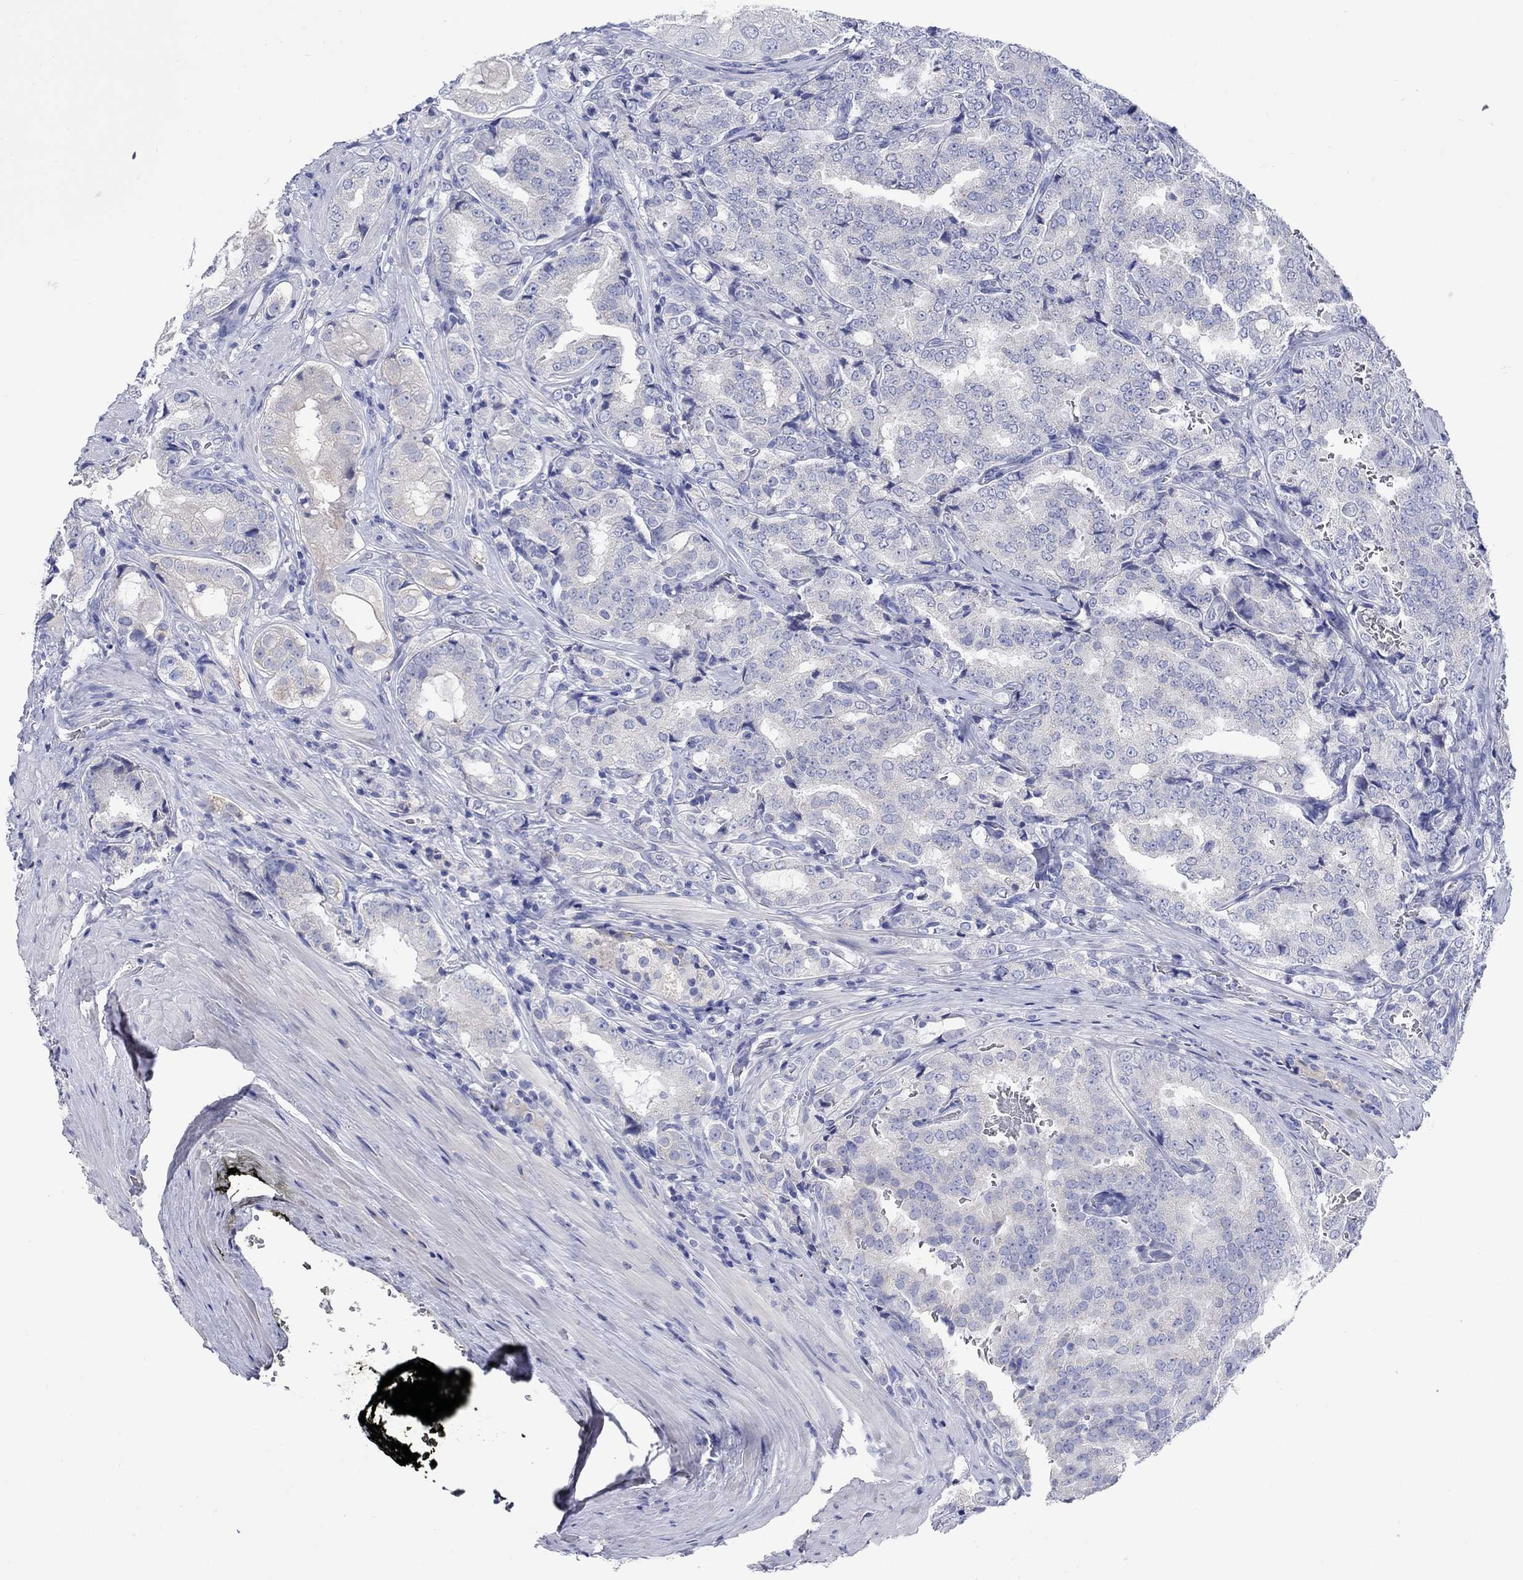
{"staining": {"intensity": "negative", "quantity": "none", "location": "none"}, "tissue": "prostate cancer", "cell_type": "Tumor cells", "image_type": "cancer", "snomed": [{"axis": "morphology", "description": "Adenocarcinoma, NOS"}, {"axis": "topography", "description": "Prostate"}], "caption": "Immunohistochemistry histopathology image of neoplastic tissue: human adenocarcinoma (prostate) stained with DAB exhibits no significant protein expression in tumor cells.", "gene": "TRIM16", "patient": {"sex": "male", "age": 65}}